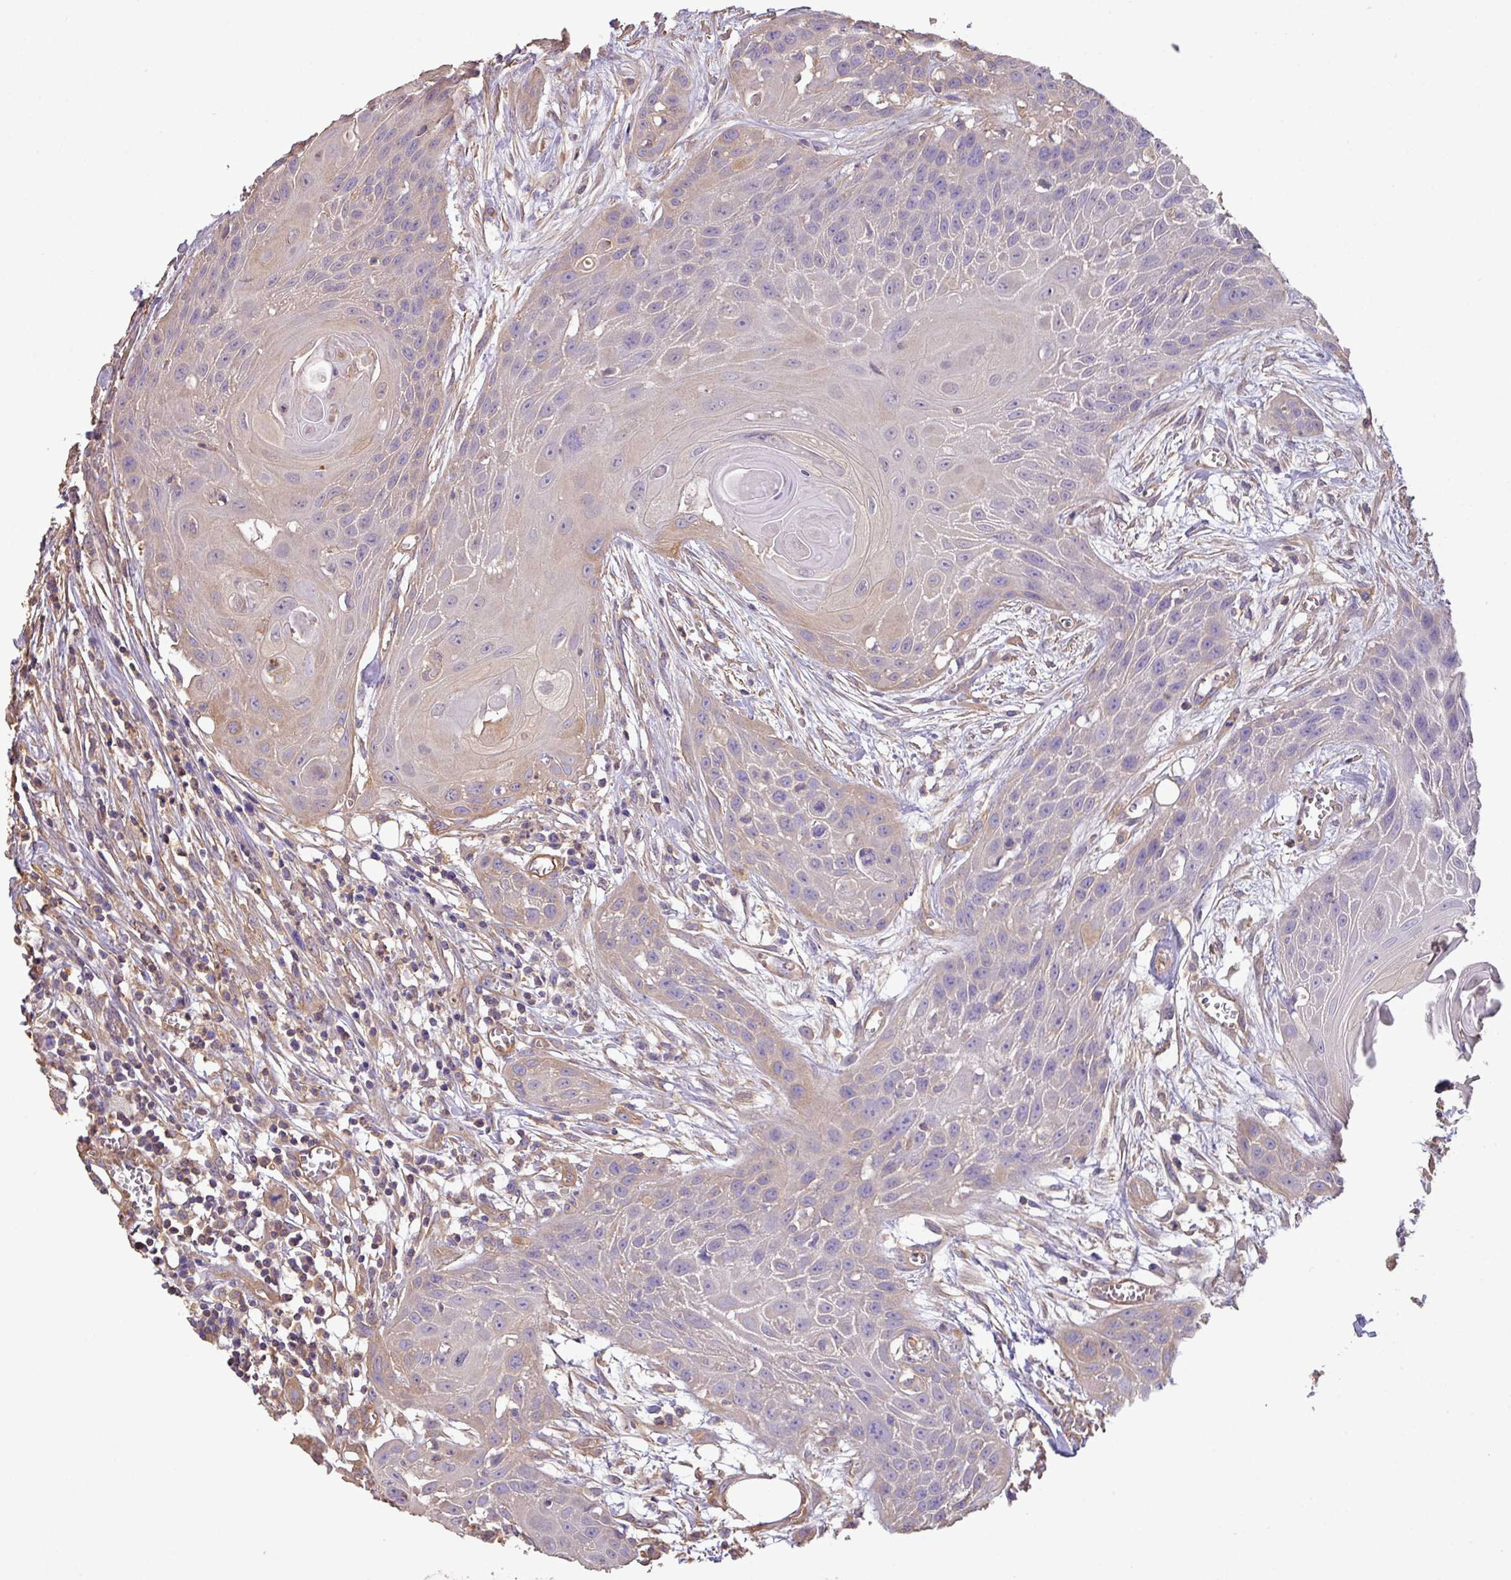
{"staining": {"intensity": "negative", "quantity": "none", "location": "none"}, "tissue": "head and neck cancer", "cell_type": "Tumor cells", "image_type": "cancer", "snomed": [{"axis": "morphology", "description": "Squamous cell carcinoma, NOS"}, {"axis": "topography", "description": "Lymph node"}, {"axis": "topography", "description": "Salivary gland"}, {"axis": "topography", "description": "Head-Neck"}], "caption": "Head and neck cancer stained for a protein using immunohistochemistry (IHC) shows no staining tumor cells.", "gene": "CALML4", "patient": {"sex": "female", "age": 74}}